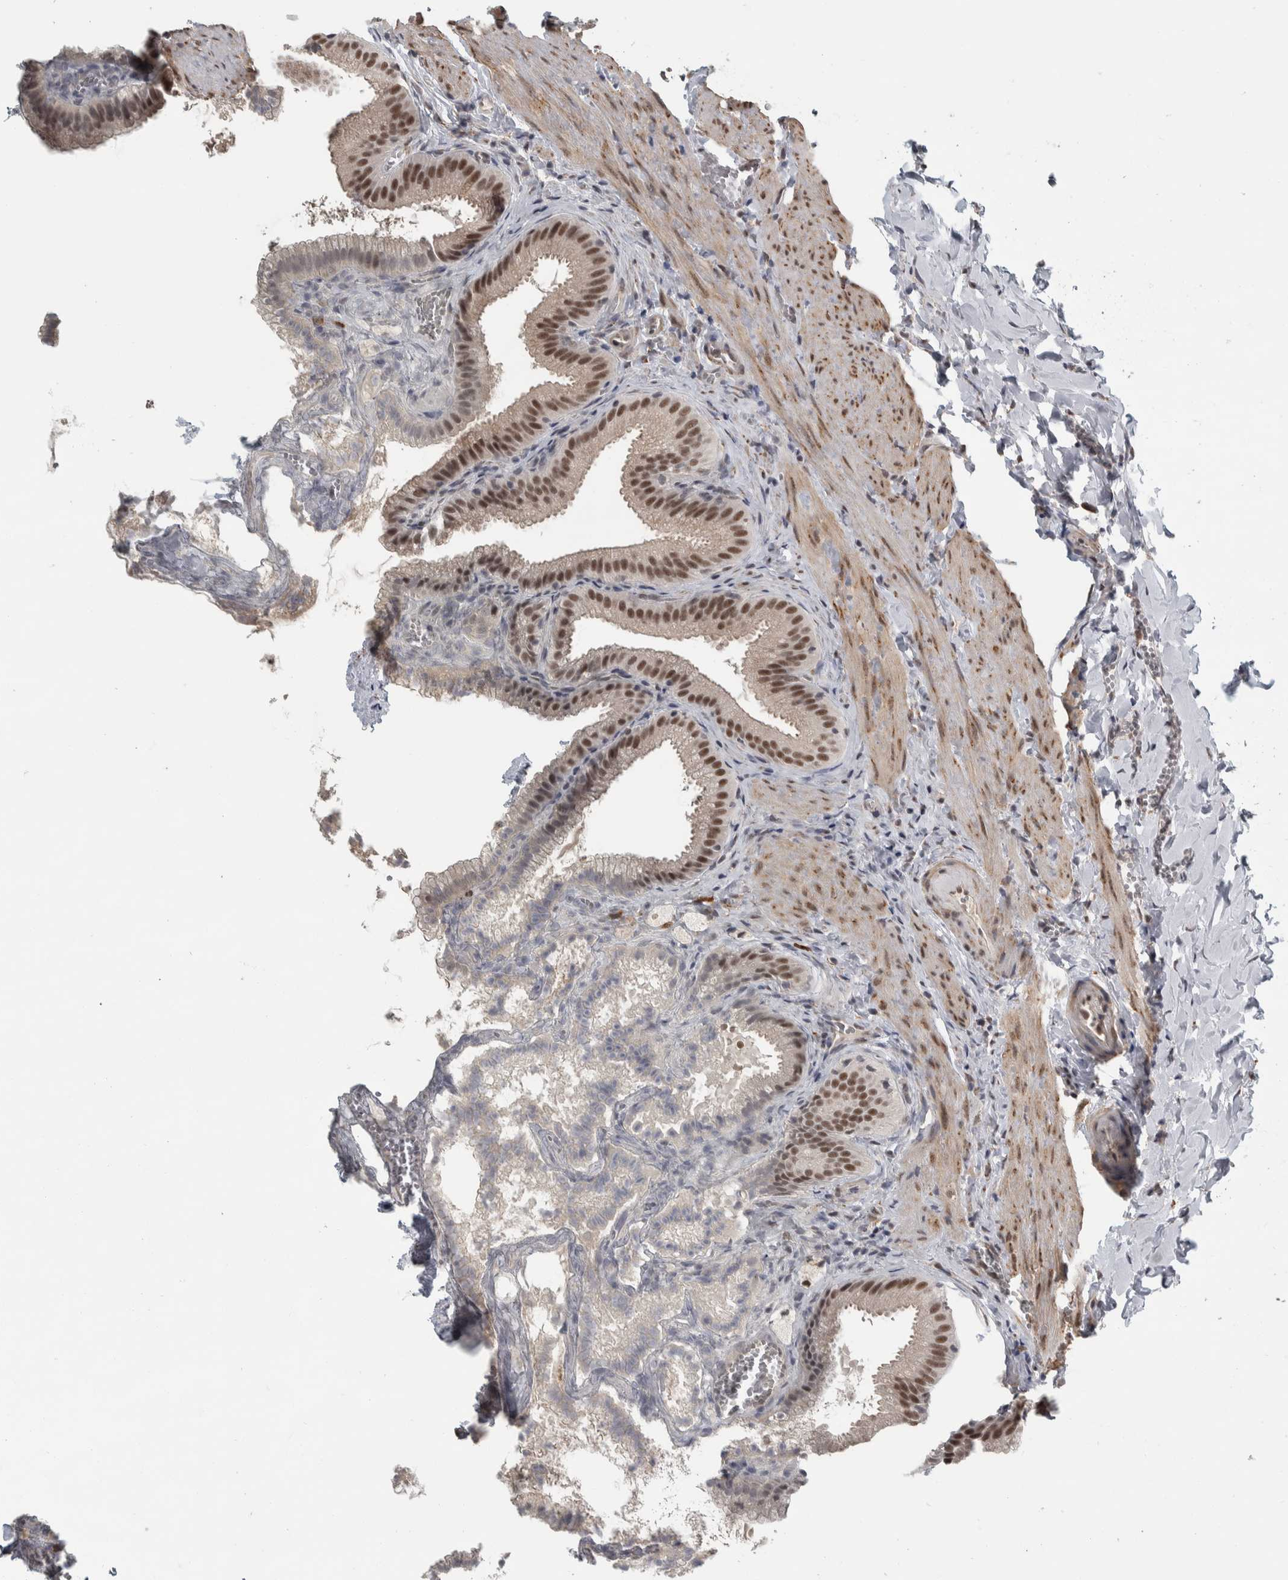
{"staining": {"intensity": "strong", "quantity": ">75%", "location": "nuclear"}, "tissue": "gallbladder", "cell_type": "Glandular cells", "image_type": "normal", "snomed": [{"axis": "morphology", "description": "Normal tissue, NOS"}, {"axis": "topography", "description": "Gallbladder"}], "caption": "Gallbladder stained with a brown dye exhibits strong nuclear positive staining in approximately >75% of glandular cells.", "gene": "DDX42", "patient": {"sex": "male", "age": 38}}